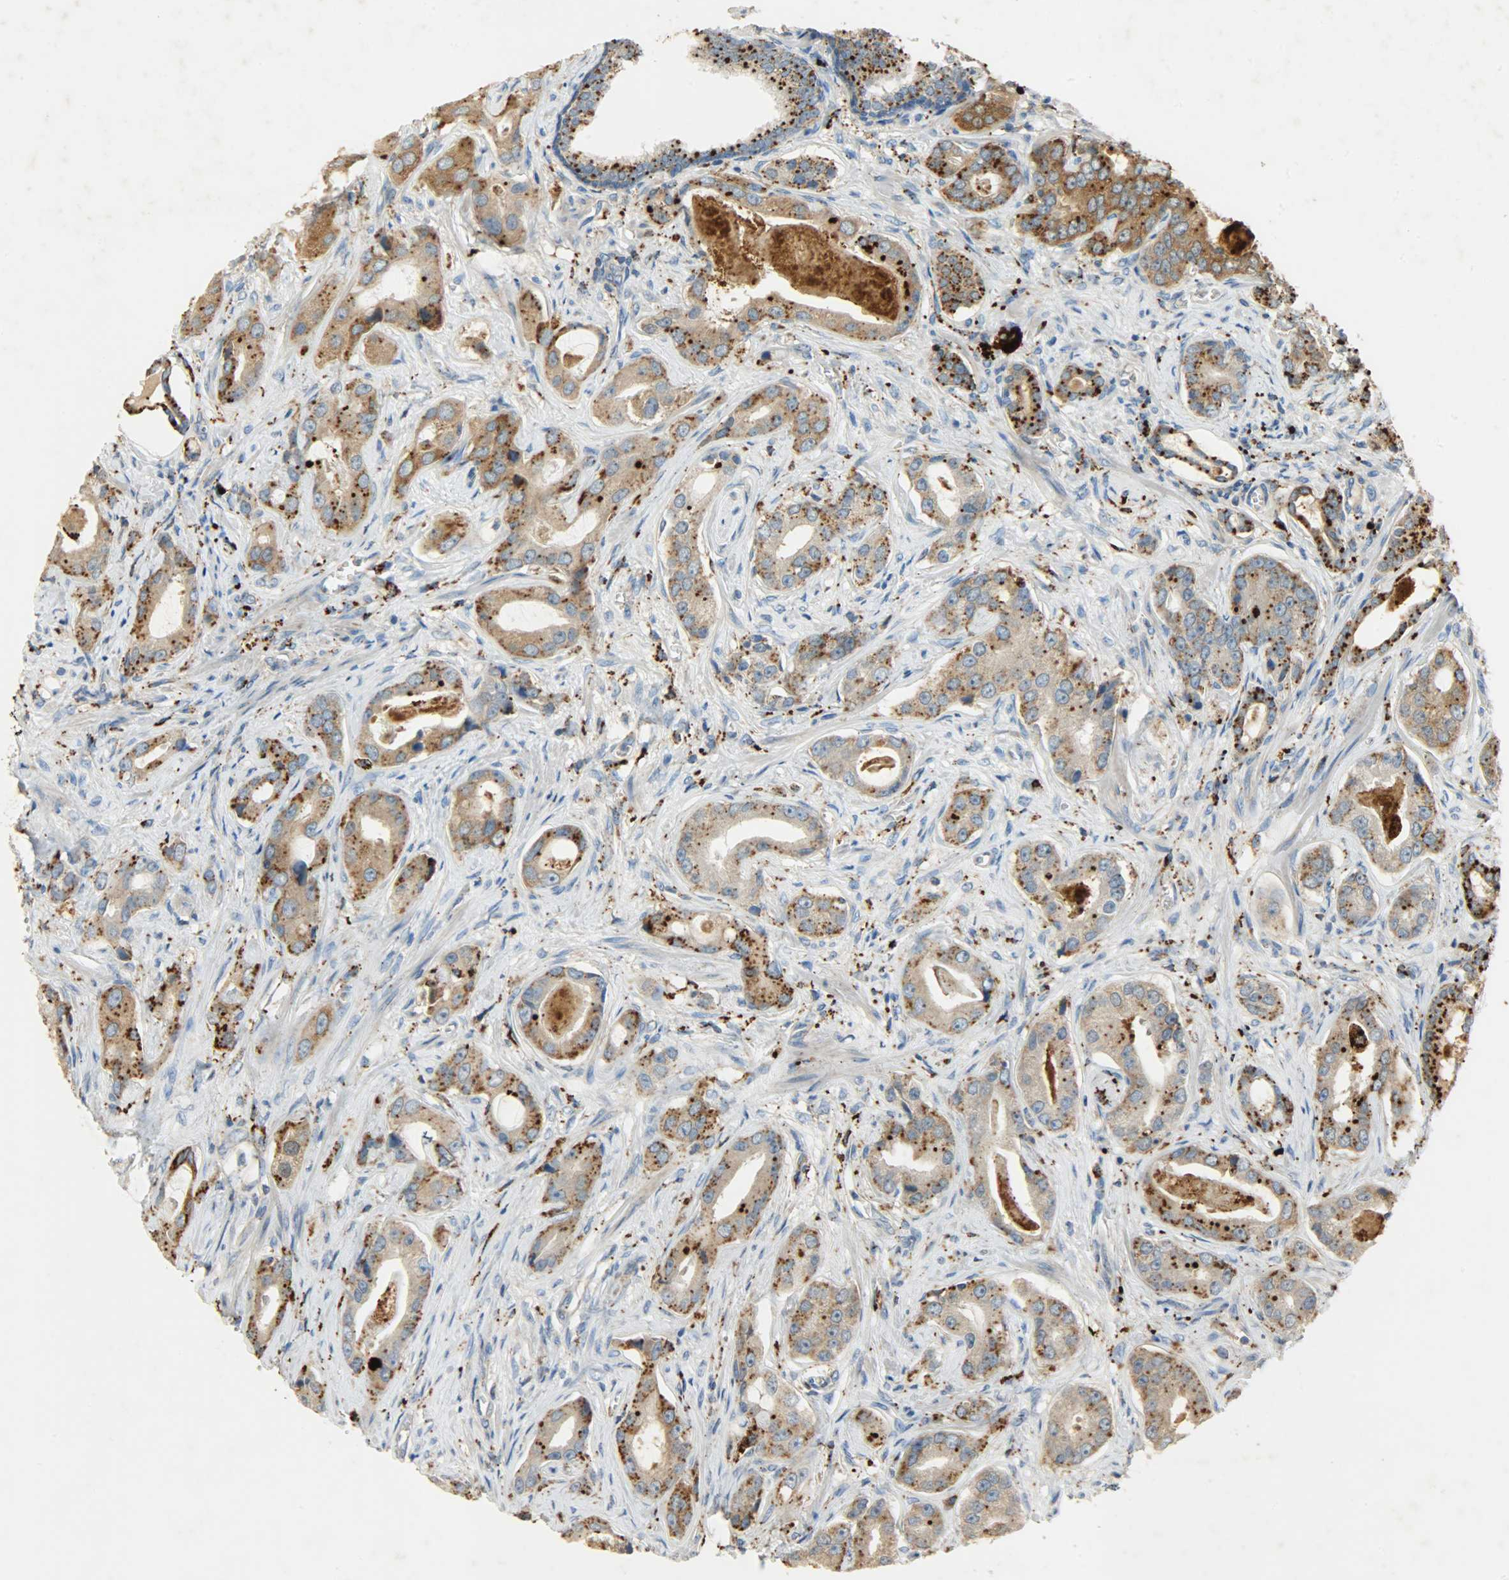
{"staining": {"intensity": "moderate", "quantity": ">75%", "location": "cytoplasmic/membranous"}, "tissue": "prostate cancer", "cell_type": "Tumor cells", "image_type": "cancer", "snomed": [{"axis": "morphology", "description": "Adenocarcinoma, Low grade"}, {"axis": "topography", "description": "Prostate"}], "caption": "This image reveals immunohistochemistry (IHC) staining of prostate cancer, with medium moderate cytoplasmic/membranous staining in about >75% of tumor cells.", "gene": "ASAH1", "patient": {"sex": "male", "age": 59}}